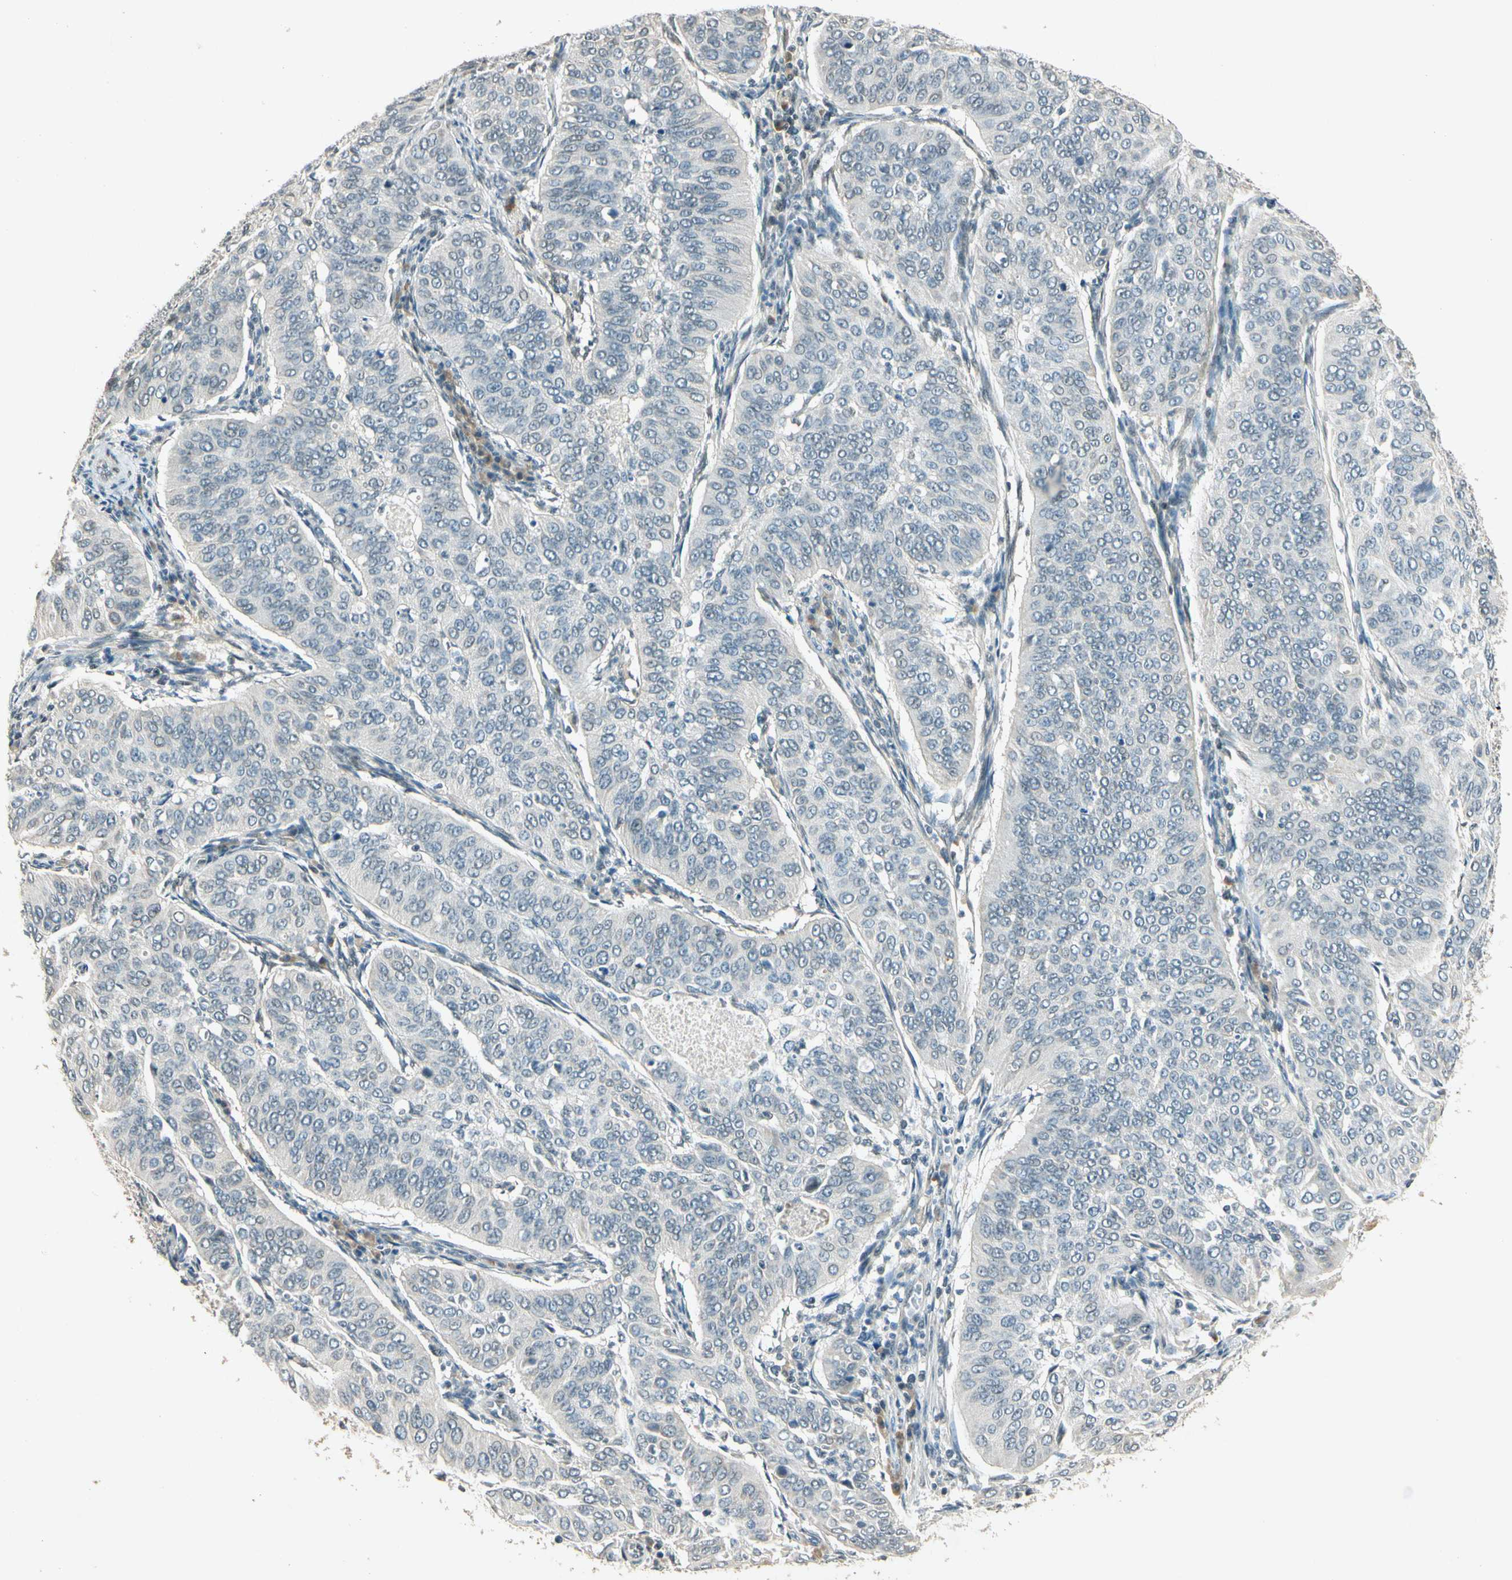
{"staining": {"intensity": "negative", "quantity": "none", "location": "none"}, "tissue": "cervical cancer", "cell_type": "Tumor cells", "image_type": "cancer", "snomed": [{"axis": "morphology", "description": "Normal tissue, NOS"}, {"axis": "morphology", "description": "Squamous cell carcinoma, NOS"}, {"axis": "topography", "description": "Cervix"}], "caption": "This is an IHC histopathology image of cervical cancer. There is no staining in tumor cells.", "gene": "ZBTB4", "patient": {"sex": "female", "age": 39}}